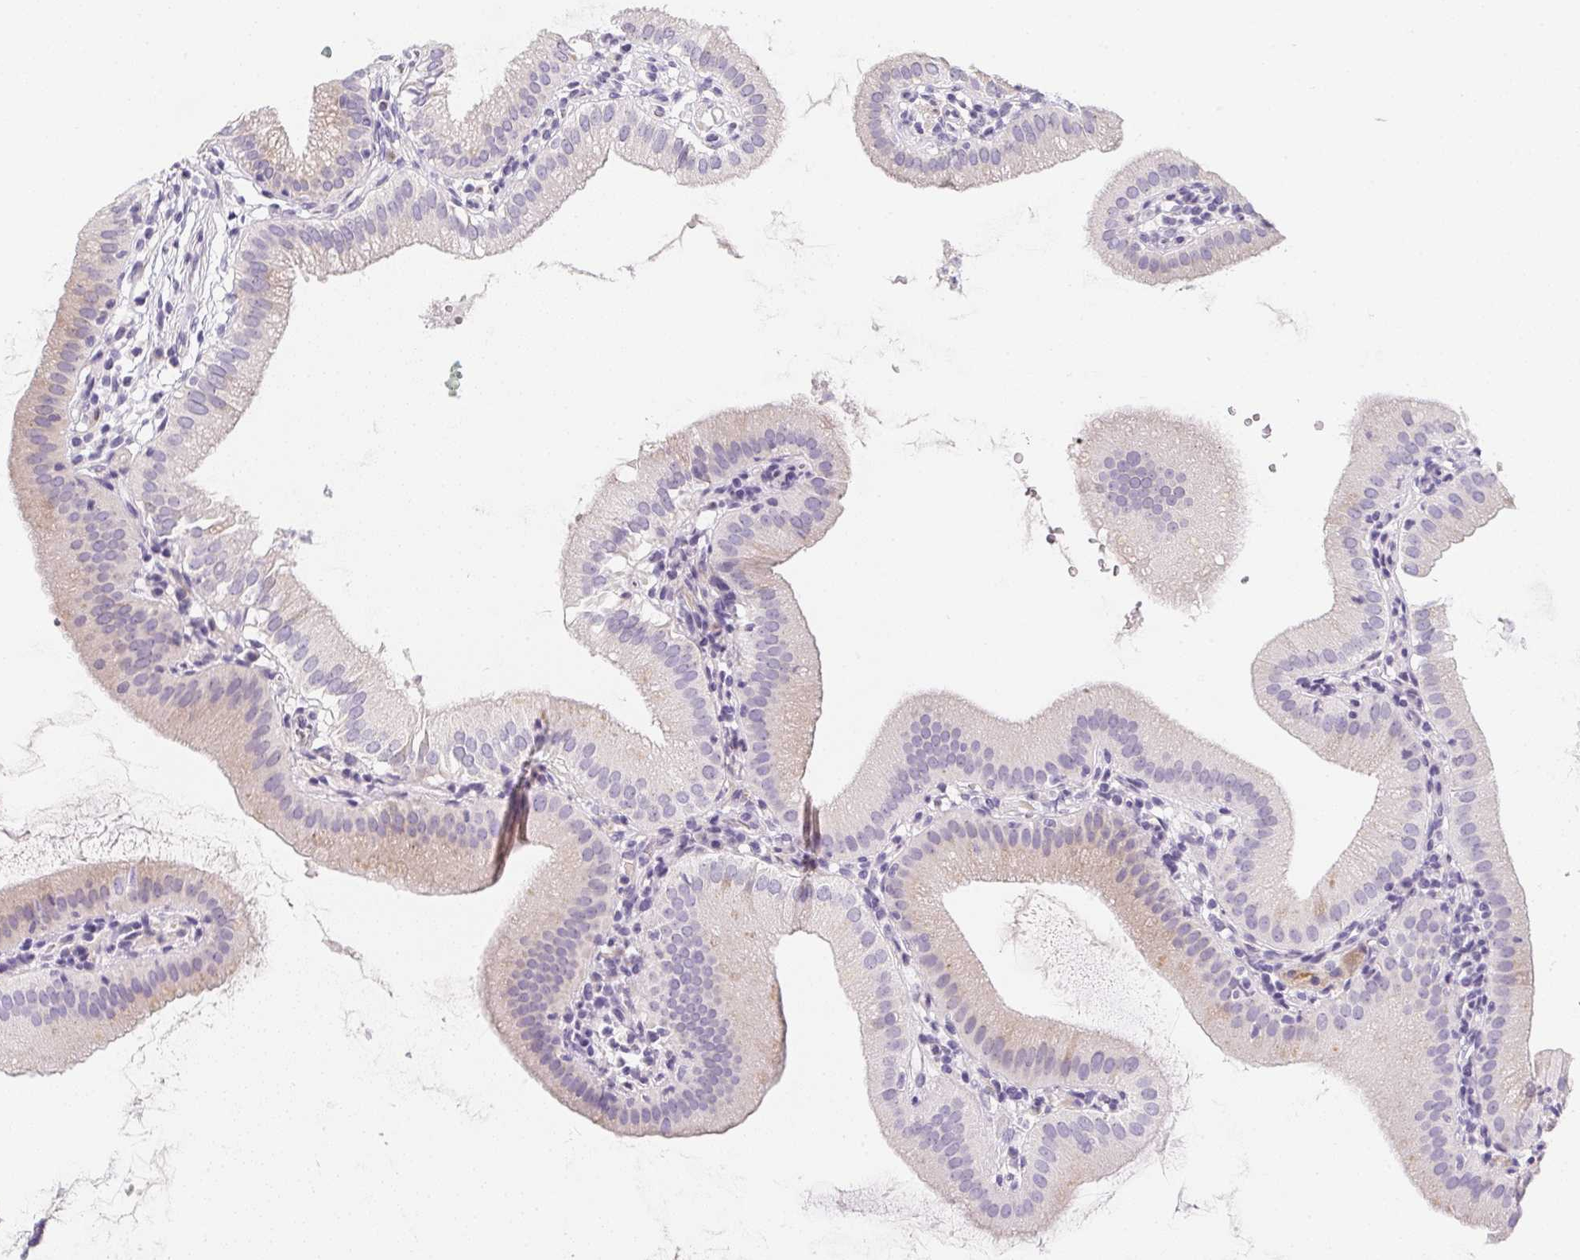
{"staining": {"intensity": "weak", "quantity": "25%-75%", "location": "cytoplasmic/membranous"}, "tissue": "gallbladder", "cell_type": "Glandular cells", "image_type": "normal", "snomed": [{"axis": "morphology", "description": "Normal tissue, NOS"}, {"axis": "topography", "description": "Gallbladder"}], "caption": "This micrograph displays IHC staining of unremarkable gallbladder, with low weak cytoplasmic/membranous positivity in about 25%-75% of glandular cells.", "gene": "MAP1A", "patient": {"sex": "female", "age": 65}}